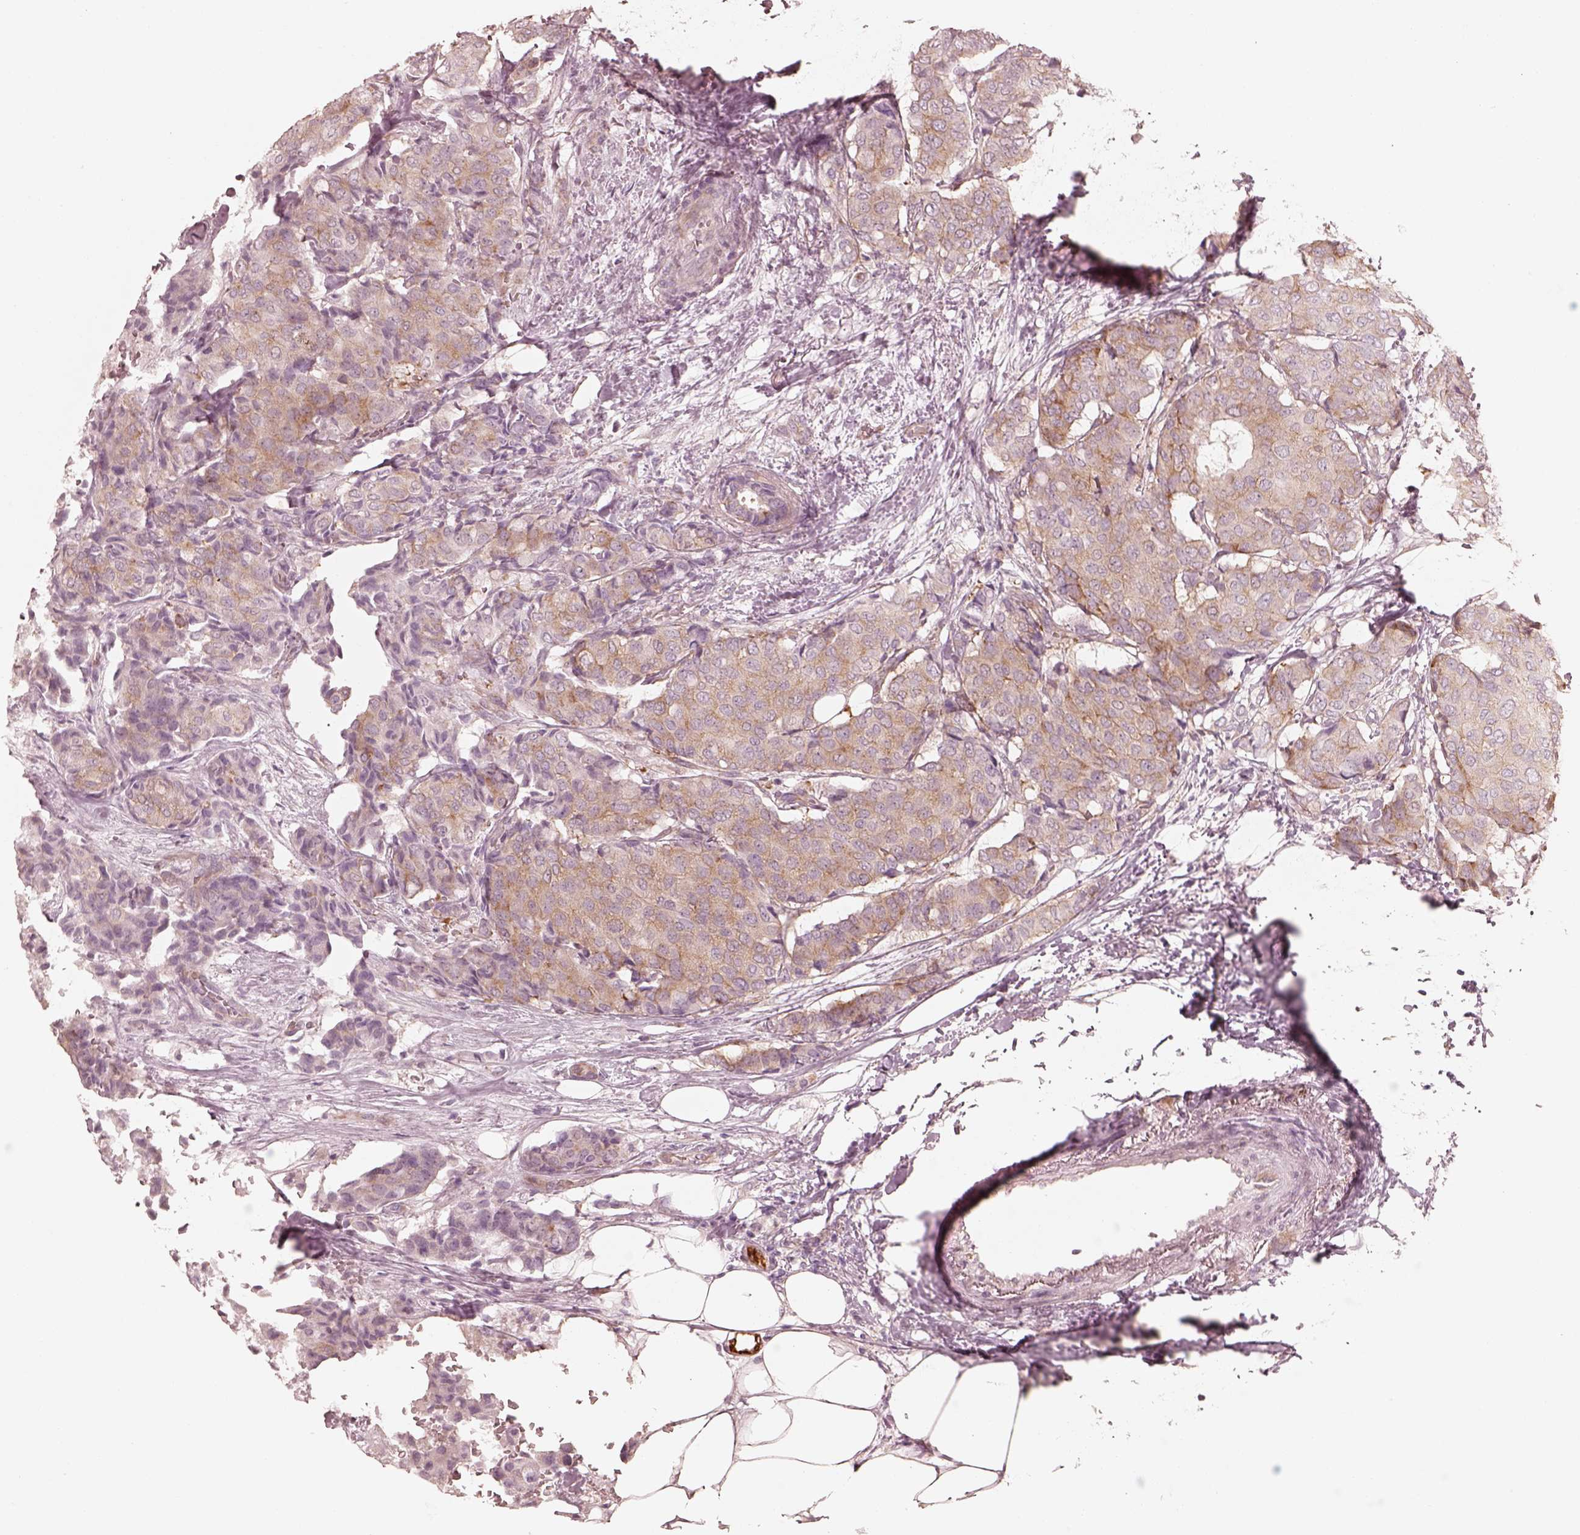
{"staining": {"intensity": "moderate", "quantity": "<25%", "location": "cytoplasmic/membranous"}, "tissue": "breast cancer", "cell_type": "Tumor cells", "image_type": "cancer", "snomed": [{"axis": "morphology", "description": "Duct carcinoma"}, {"axis": "topography", "description": "Breast"}], "caption": "Immunohistochemistry photomicrograph of infiltrating ductal carcinoma (breast) stained for a protein (brown), which demonstrates low levels of moderate cytoplasmic/membranous staining in about <25% of tumor cells.", "gene": "RAB3C", "patient": {"sex": "female", "age": 75}}